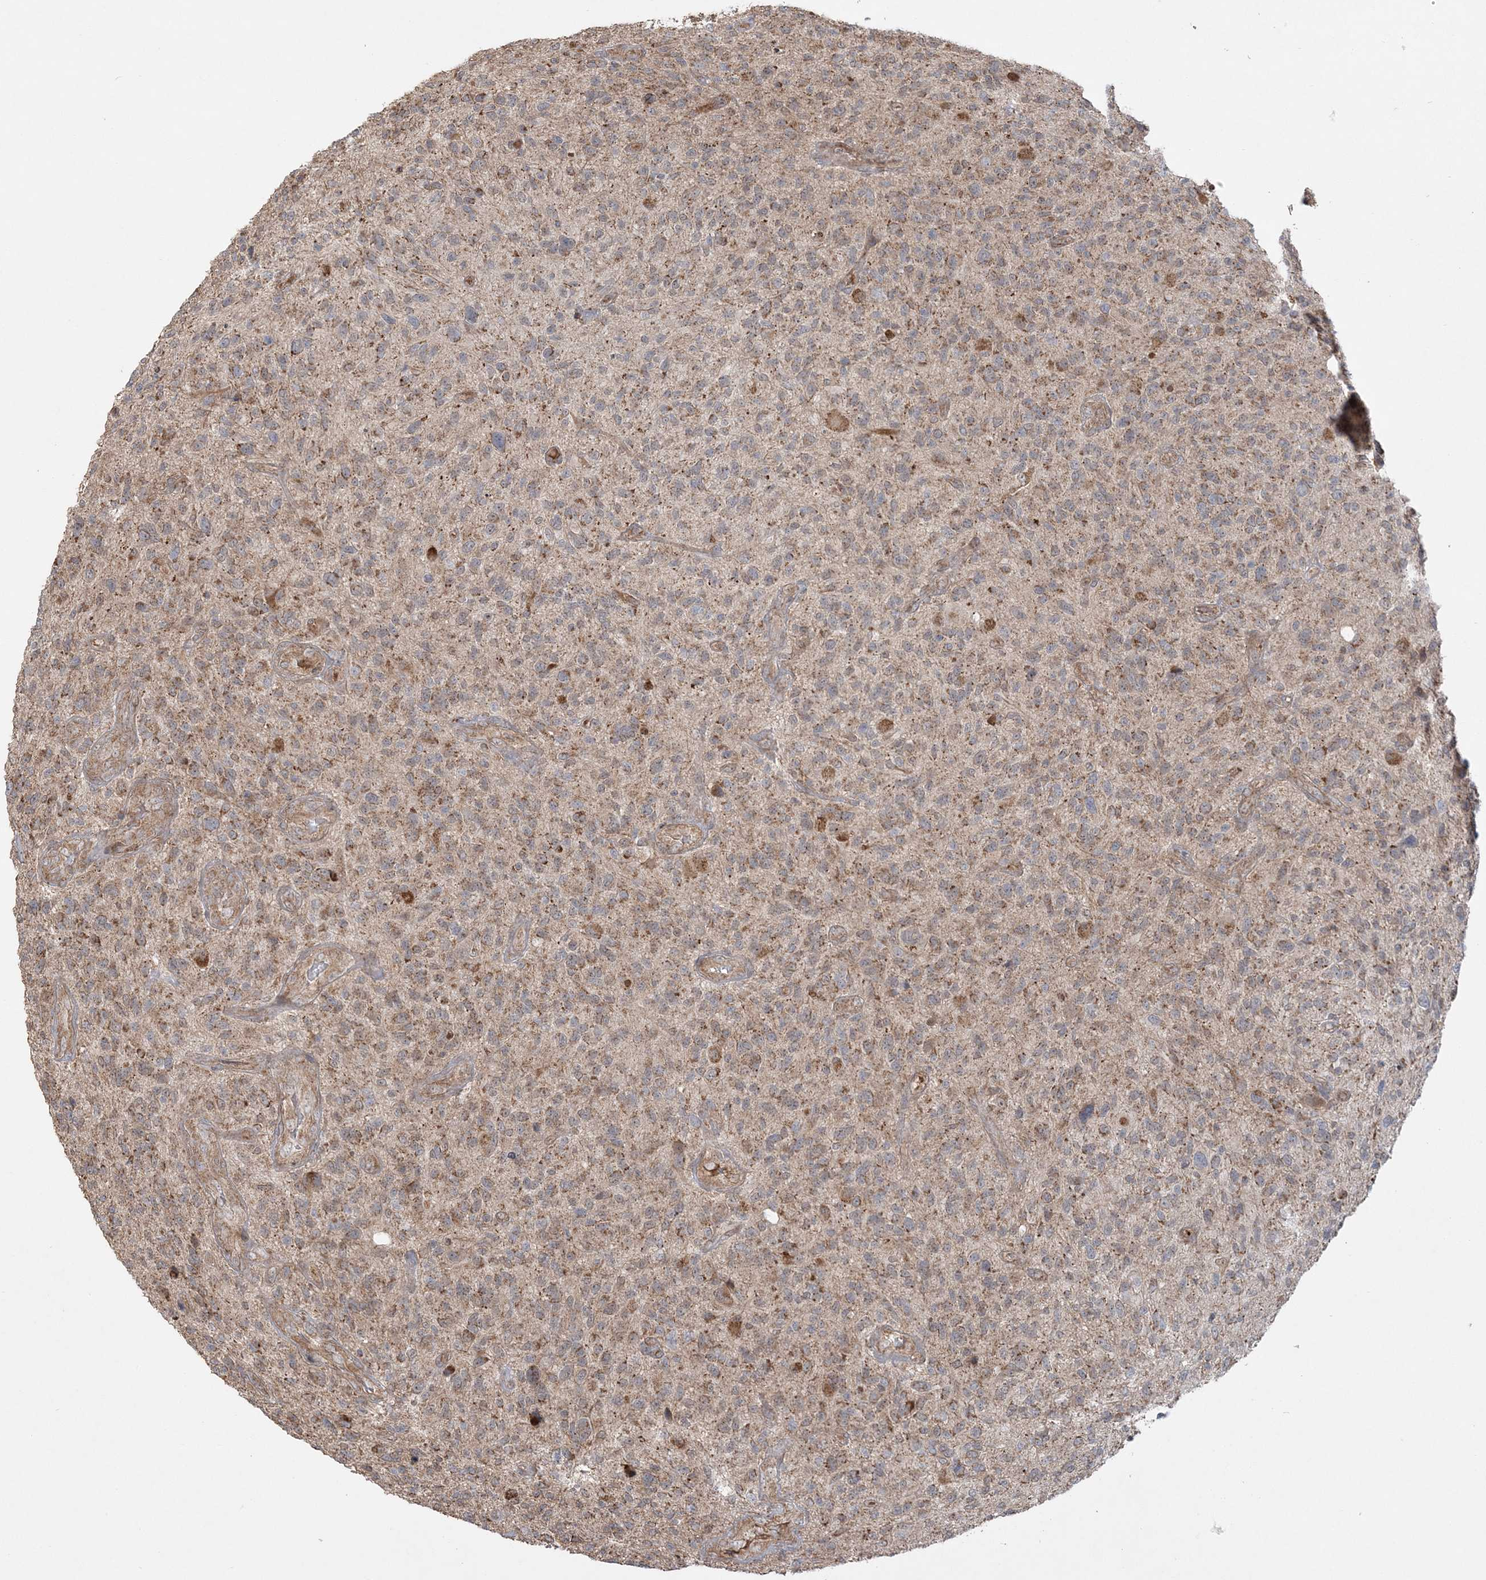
{"staining": {"intensity": "moderate", "quantity": ">75%", "location": "cytoplasmic/membranous"}, "tissue": "glioma", "cell_type": "Tumor cells", "image_type": "cancer", "snomed": [{"axis": "morphology", "description": "Glioma, malignant, High grade"}, {"axis": "topography", "description": "Brain"}], "caption": "Immunohistochemical staining of human glioma shows medium levels of moderate cytoplasmic/membranous protein staining in about >75% of tumor cells. (Stains: DAB in brown, nuclei in blue, Microscopy: brightfield microscopy at high magnification).", "gene": "SCLT1", "patient": {"sex": "male", "age": 47}}